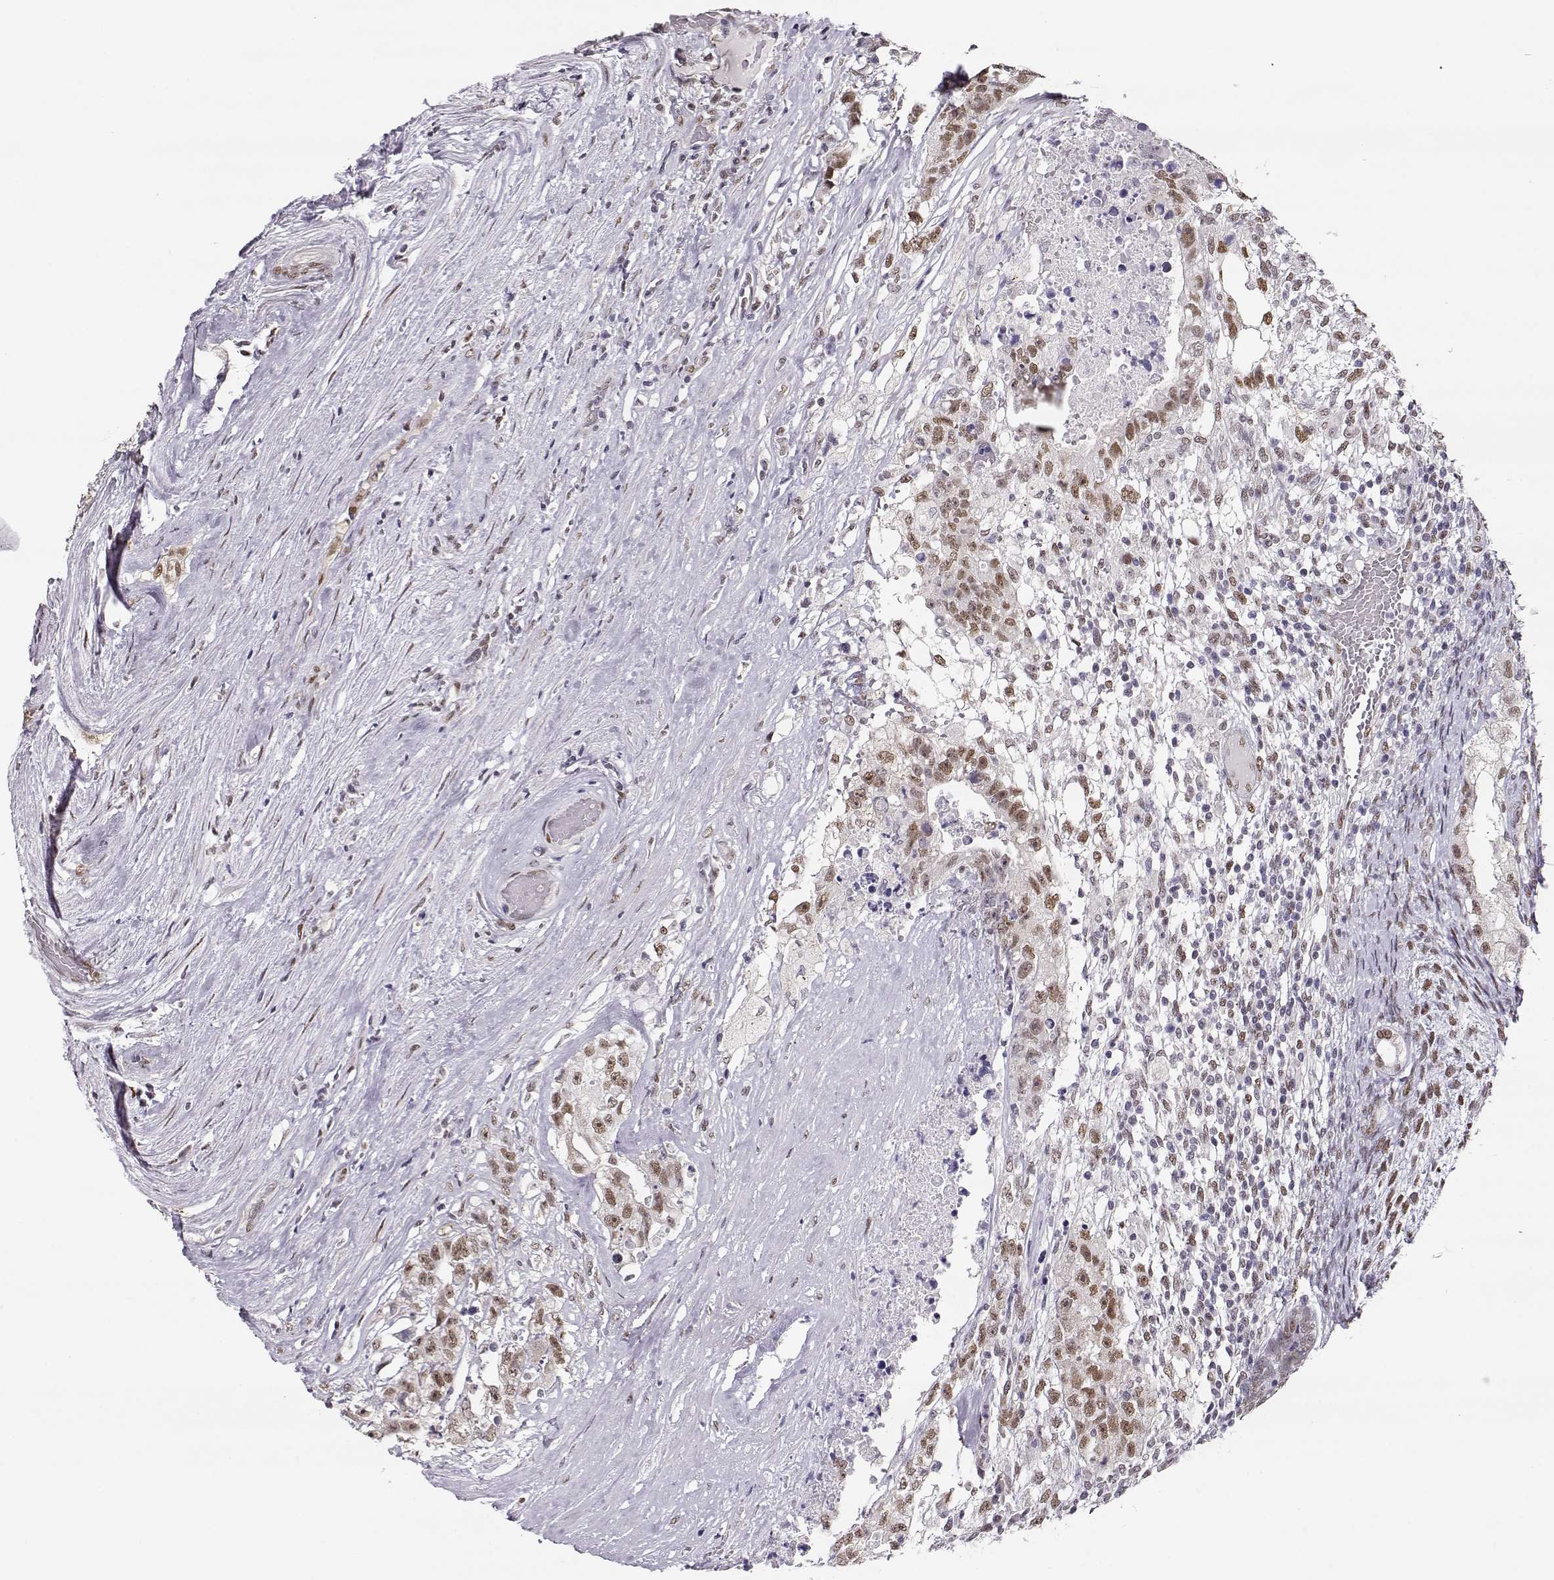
{"staining": {"intensity": "moderate", "quantity": "25%-75%", "location": "nuclear"}, "tissue": "testis cancer", "cell_type": "Tumor cells", "image_type": "cancer", "snomed": [{"axis": "morphology", "description": "Seminoma, NOS"}, {"axis": "morphology", "description": "Carcinoma, Embryonal, NOS"}, {"axis": "topography", "description": "Testis"}], "caption": "Human testis cancer (embryonal carcinoma) stained with a protein marker demonstrates moderate staining in tumor cells.", "gene": "POLI", "patient": {"sex": "male", "age": 41}}